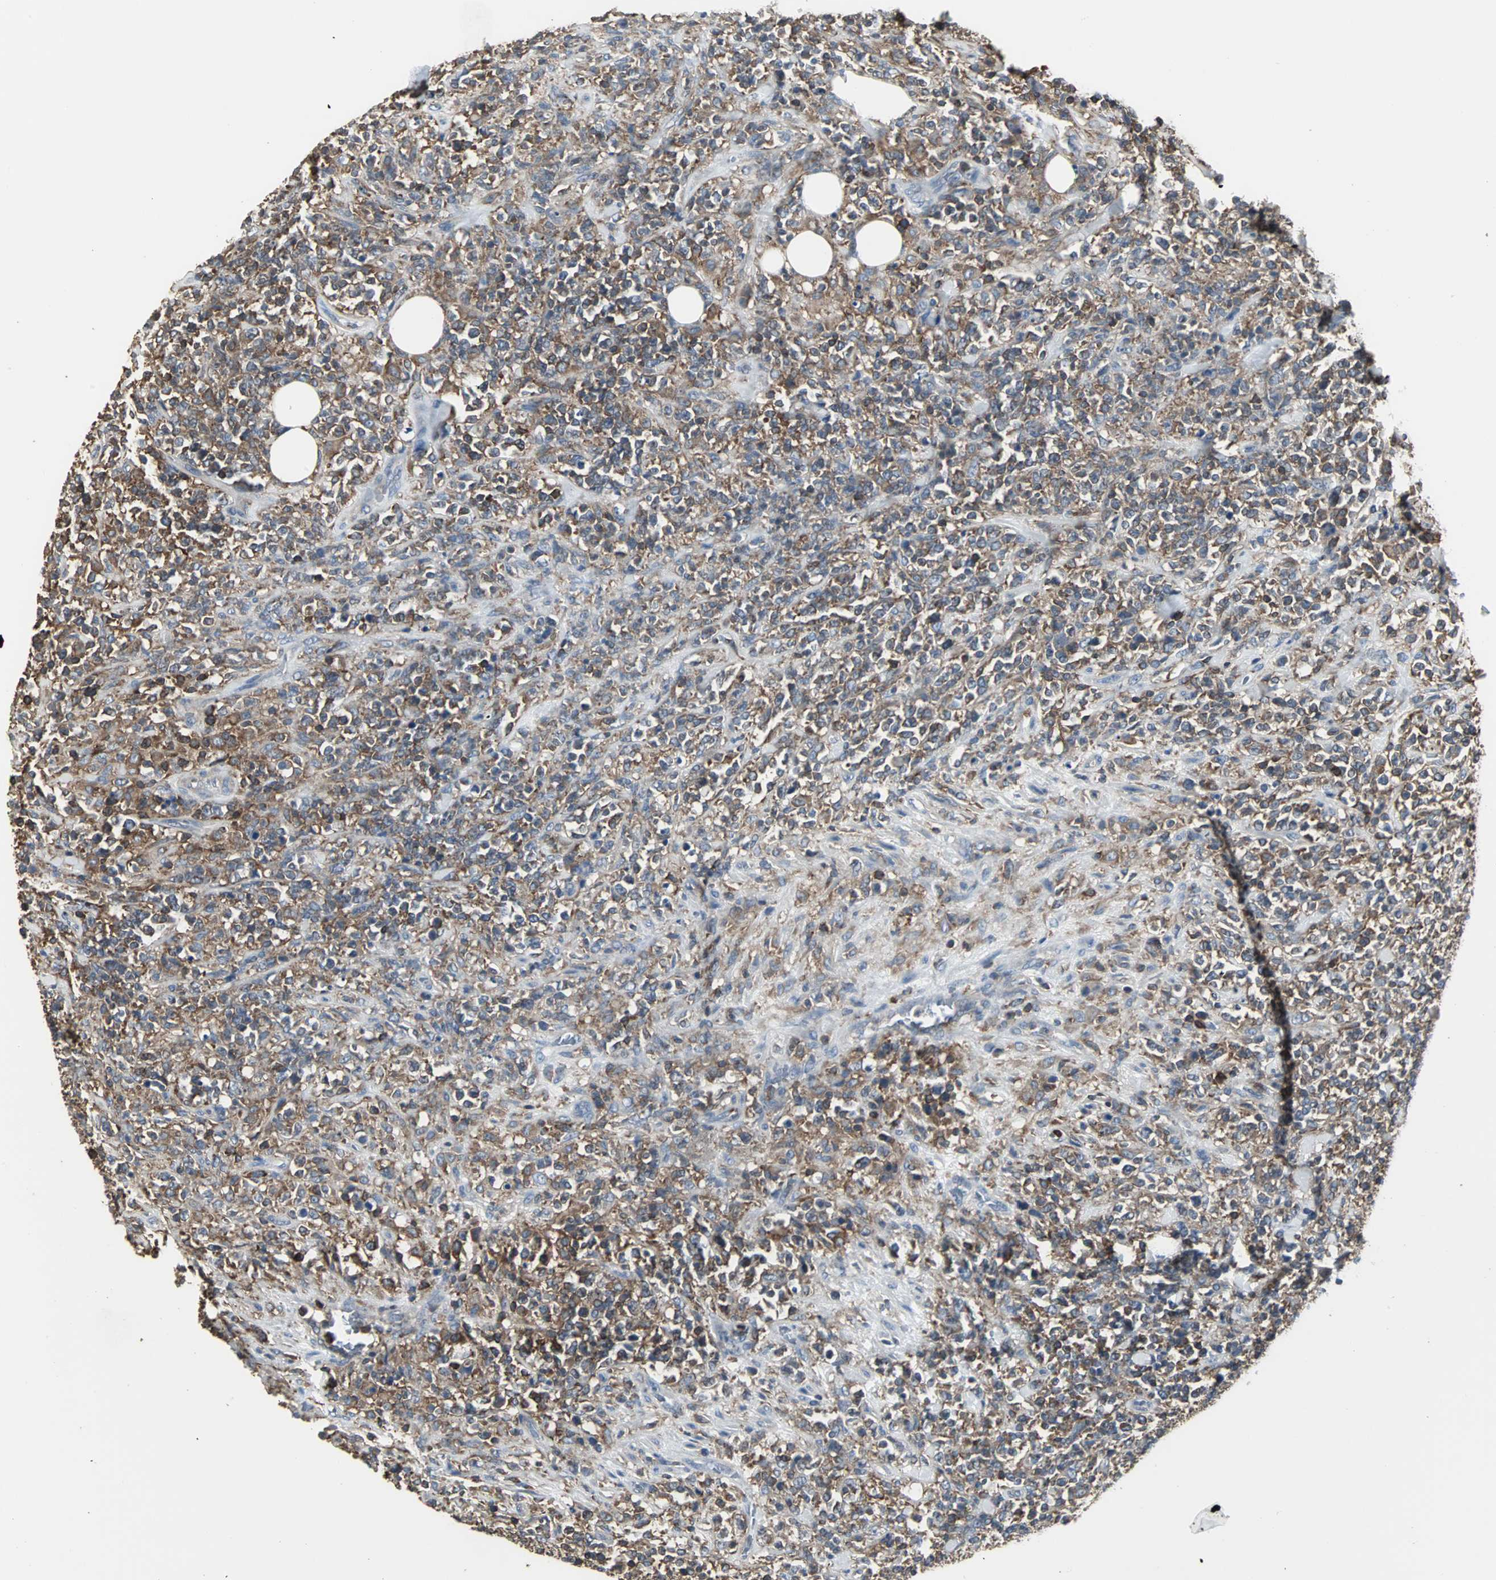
{"staining": {"intensity": "moderate", "quantity": ">75%", "location": "cytoplasmic/membranous"}, "tissue": "lymphoma", "cell_type": "Tumor cells", "image_type": "cancer", "snomed": [{"axis": "morphology", "description": "Malignant lymphoma, non-Hodgkin's type, High grade"}, {"axis": "topography", "description": "Soft tissue"}], "caption": "Protein staining of lymphoma tissue exhibits moderate cytoplasmic/membranous positivity in approximately >75% of tumor cells.", "gene": "LRRFIP1", "patient": {"sex": "male", "age": 18}}